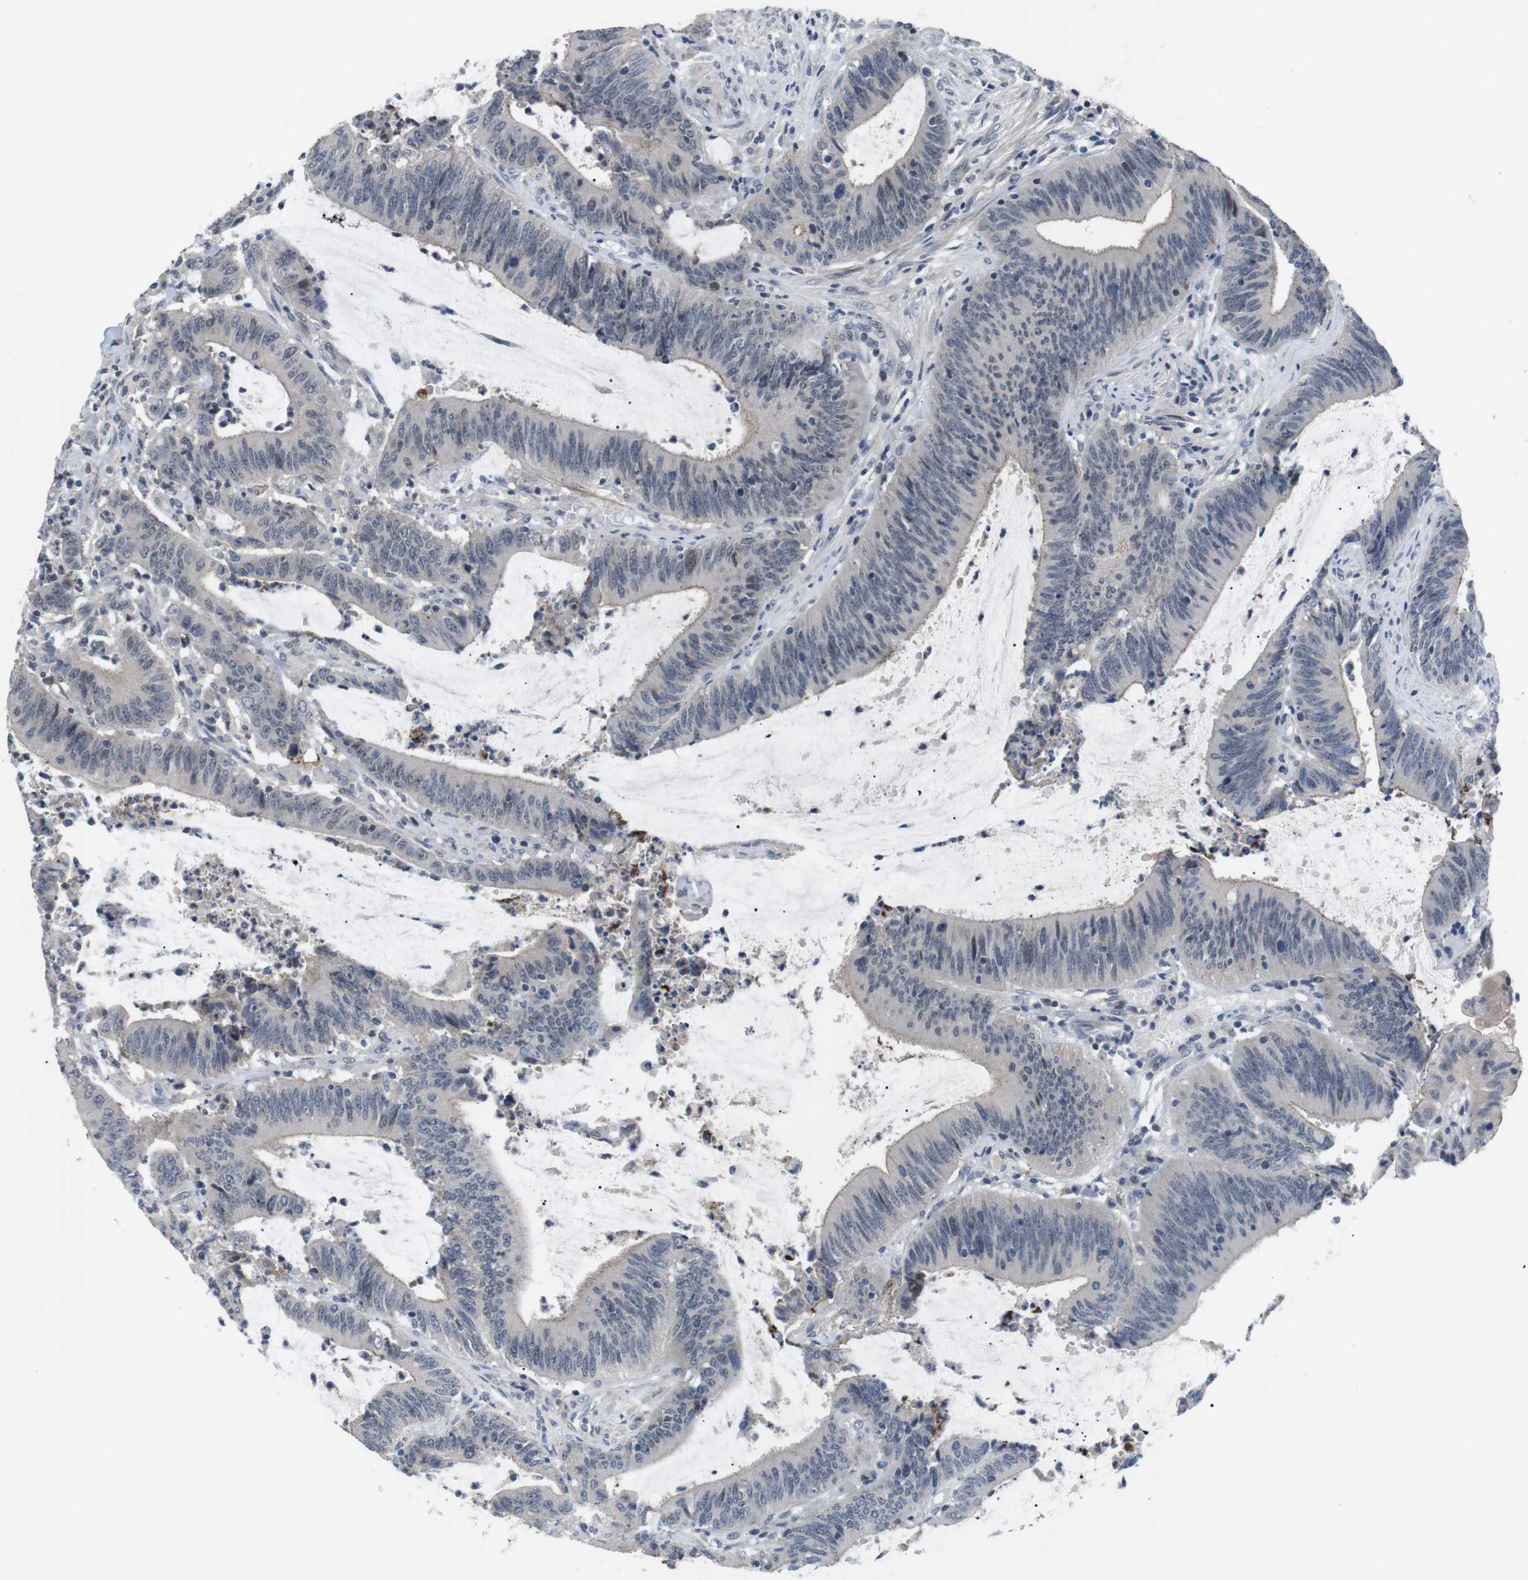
{"staining": {"intensity": "moderate", "quantity": "<25%", "location": "cytoplasmic/membranous"}, "tissue": "colorectal cancer", "cell_type": "Tumor cells", "image_type": "cancer", "snomed": [{"axis": "morphology", "description": "Normal tissue, NOS"}, {"axis": "morphology", "description": "Adenocarcinoma, NOS"}, {"axis": "topography", "description": "Rectum"}], "caption": "Human colorectal cancer (adenocarcinoma) stained with a brown dye reveals moderate cytoplasmic/membranous positive expression in approximately <25% of tumor cells.", "gene": "NECTIN1", "patient": {"sex": "female", "age": 66}}